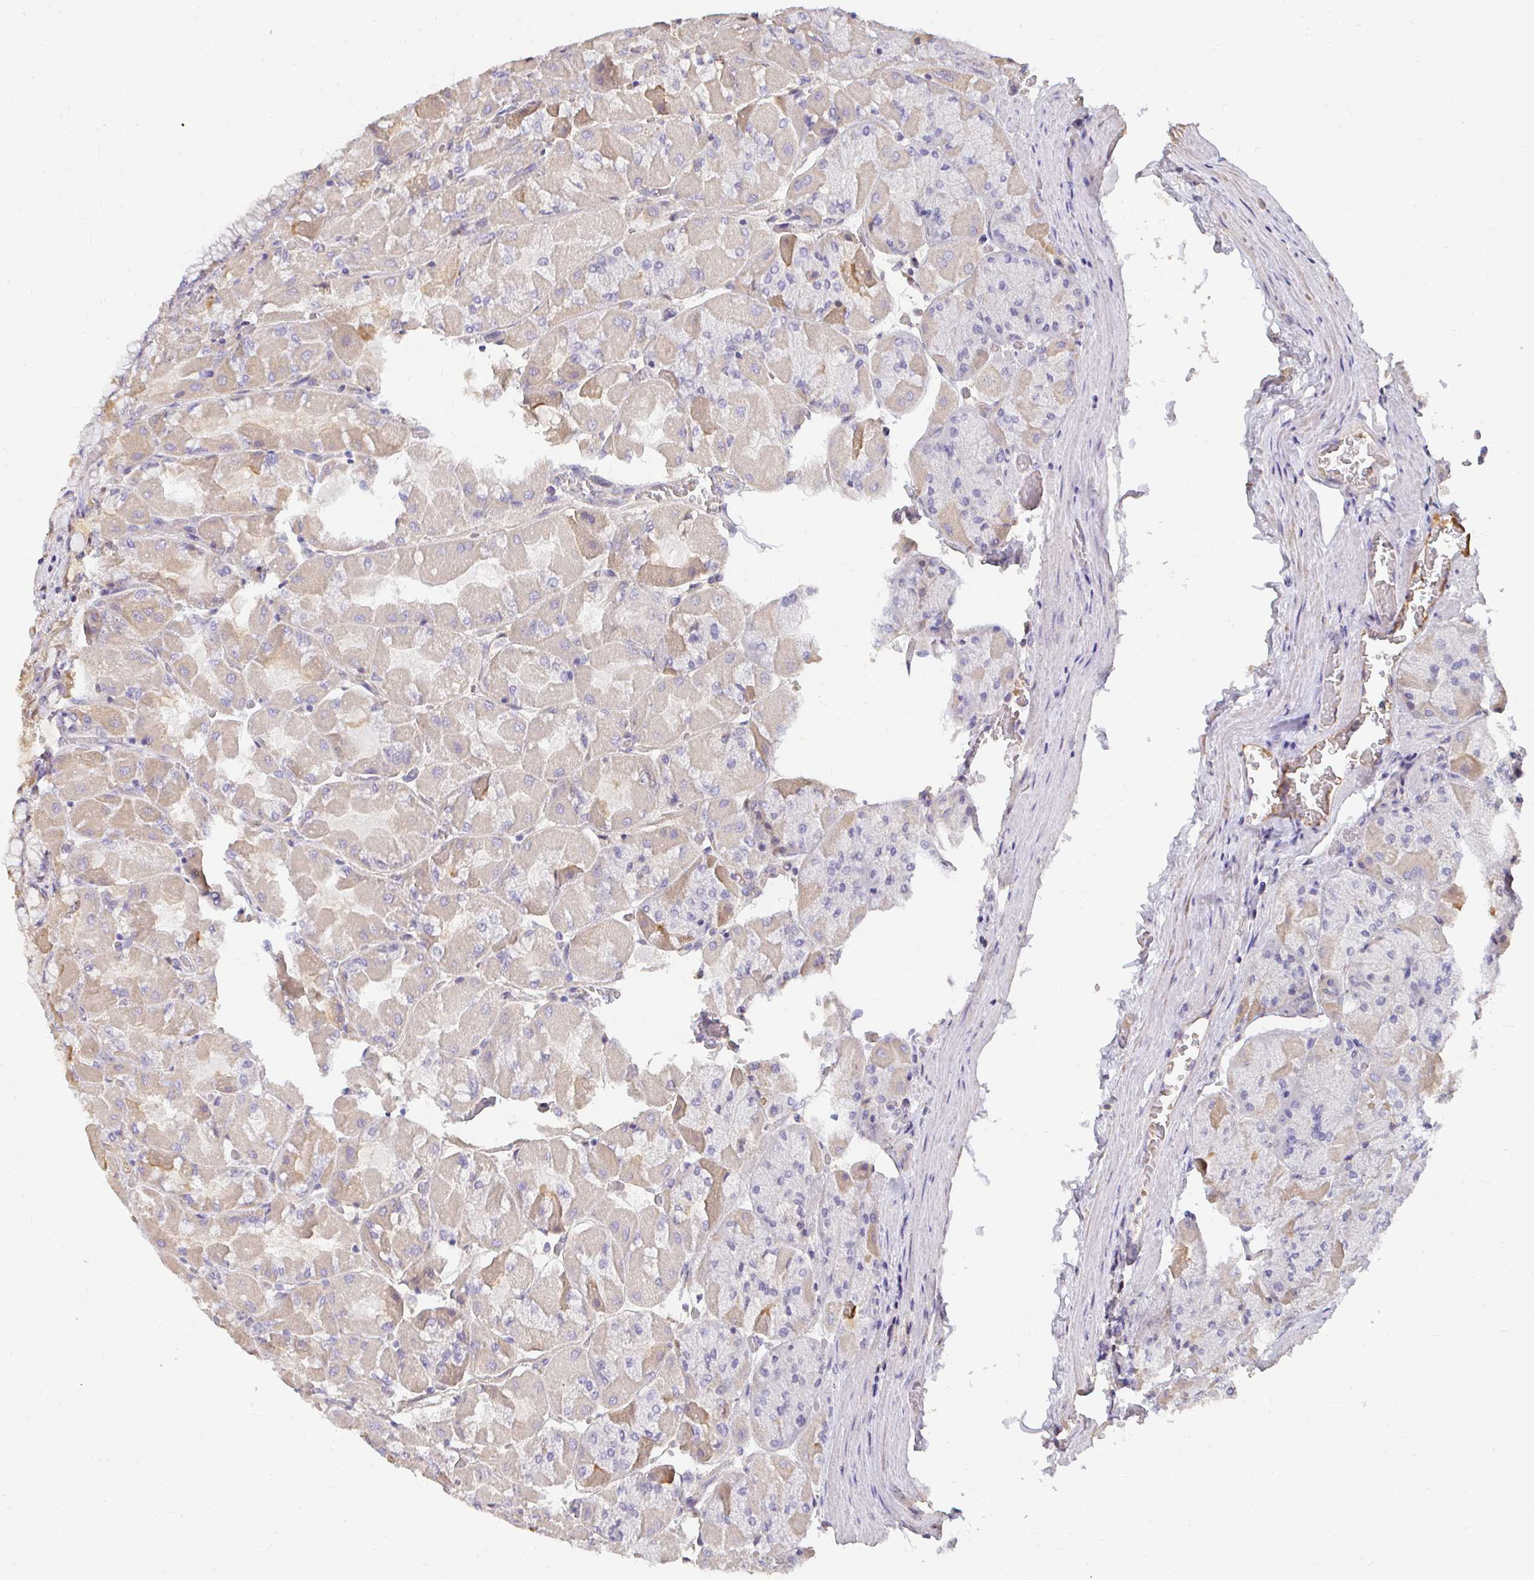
{"staining": {"intensity": "weak", "quantity": "<25%", "location": "cytoplasmic/membranous"}, "tissue": "stomach", "cell_type": "Glandular cells", "image_type": "normal", "snomed": [{"axis": "morphology", "description": "Normal tissue, NOS"}, {"axis": "topography", "description": "Stomach"}], "caption": "DAB (3,3'-diaminobenzidine) immunohistochemical staining of unremarkable human stomach demonstrates no significant staining in glandular cells.", "gene": "LOXL4", "patient": {"sex": "female", "age": 61}}